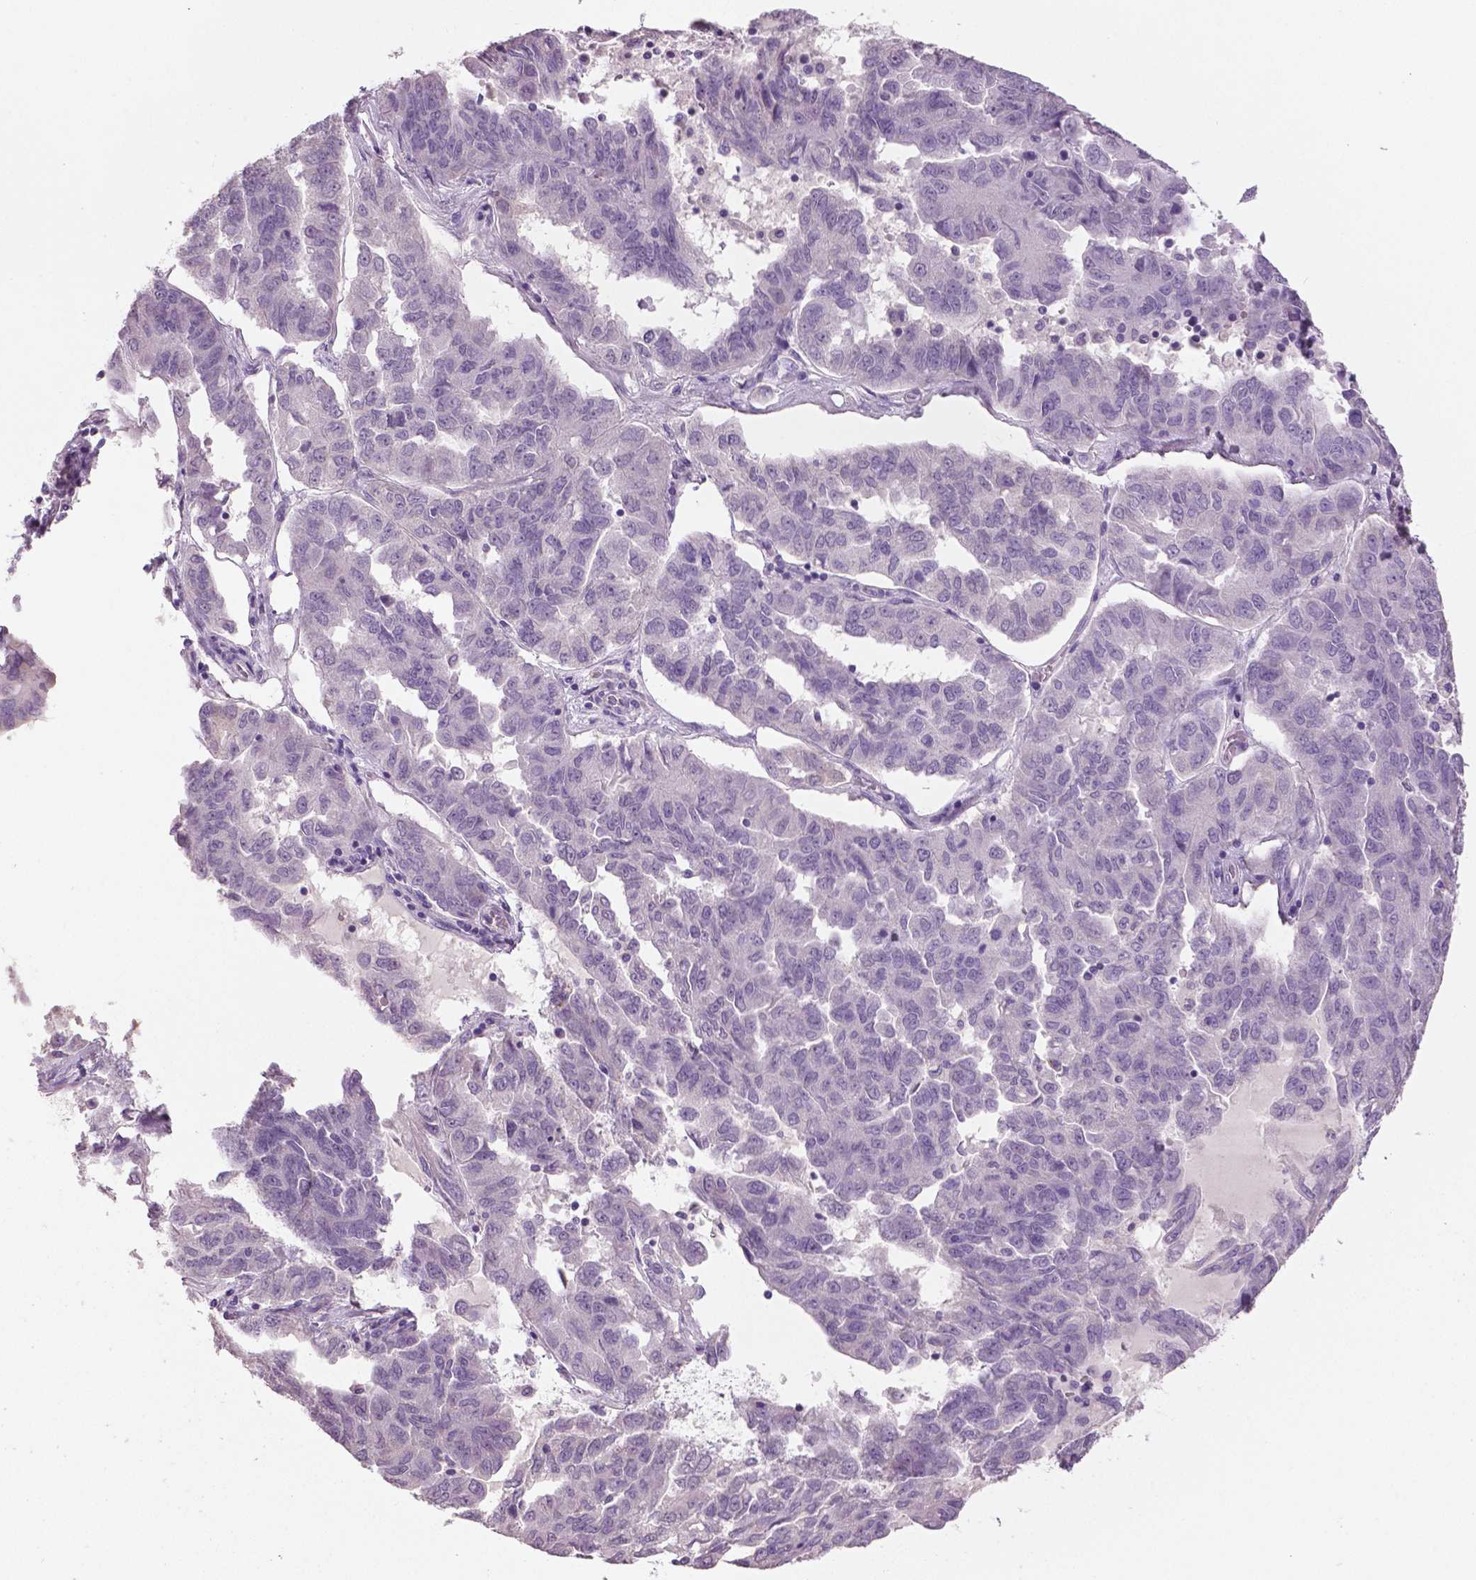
{"staining": {"intensity": "negative", "quantity": "none", "location": "none"}, "tissue": "ovarian cancer", "cell_type": "Tumor cells", "image_type": "cancer", "snomed": [{"axis": "morphology", "description": "Cystadenocarcinoma, serous, NOS"}, {"axis": "topography", "description": "Ovary"}], "caption": "Tumor cells are negative for protein expression in human ovarian cancer (serous cystadenocarcinoma).", "gene": "GRIN2A", "patient": {"sex": "female", "age": 64}}